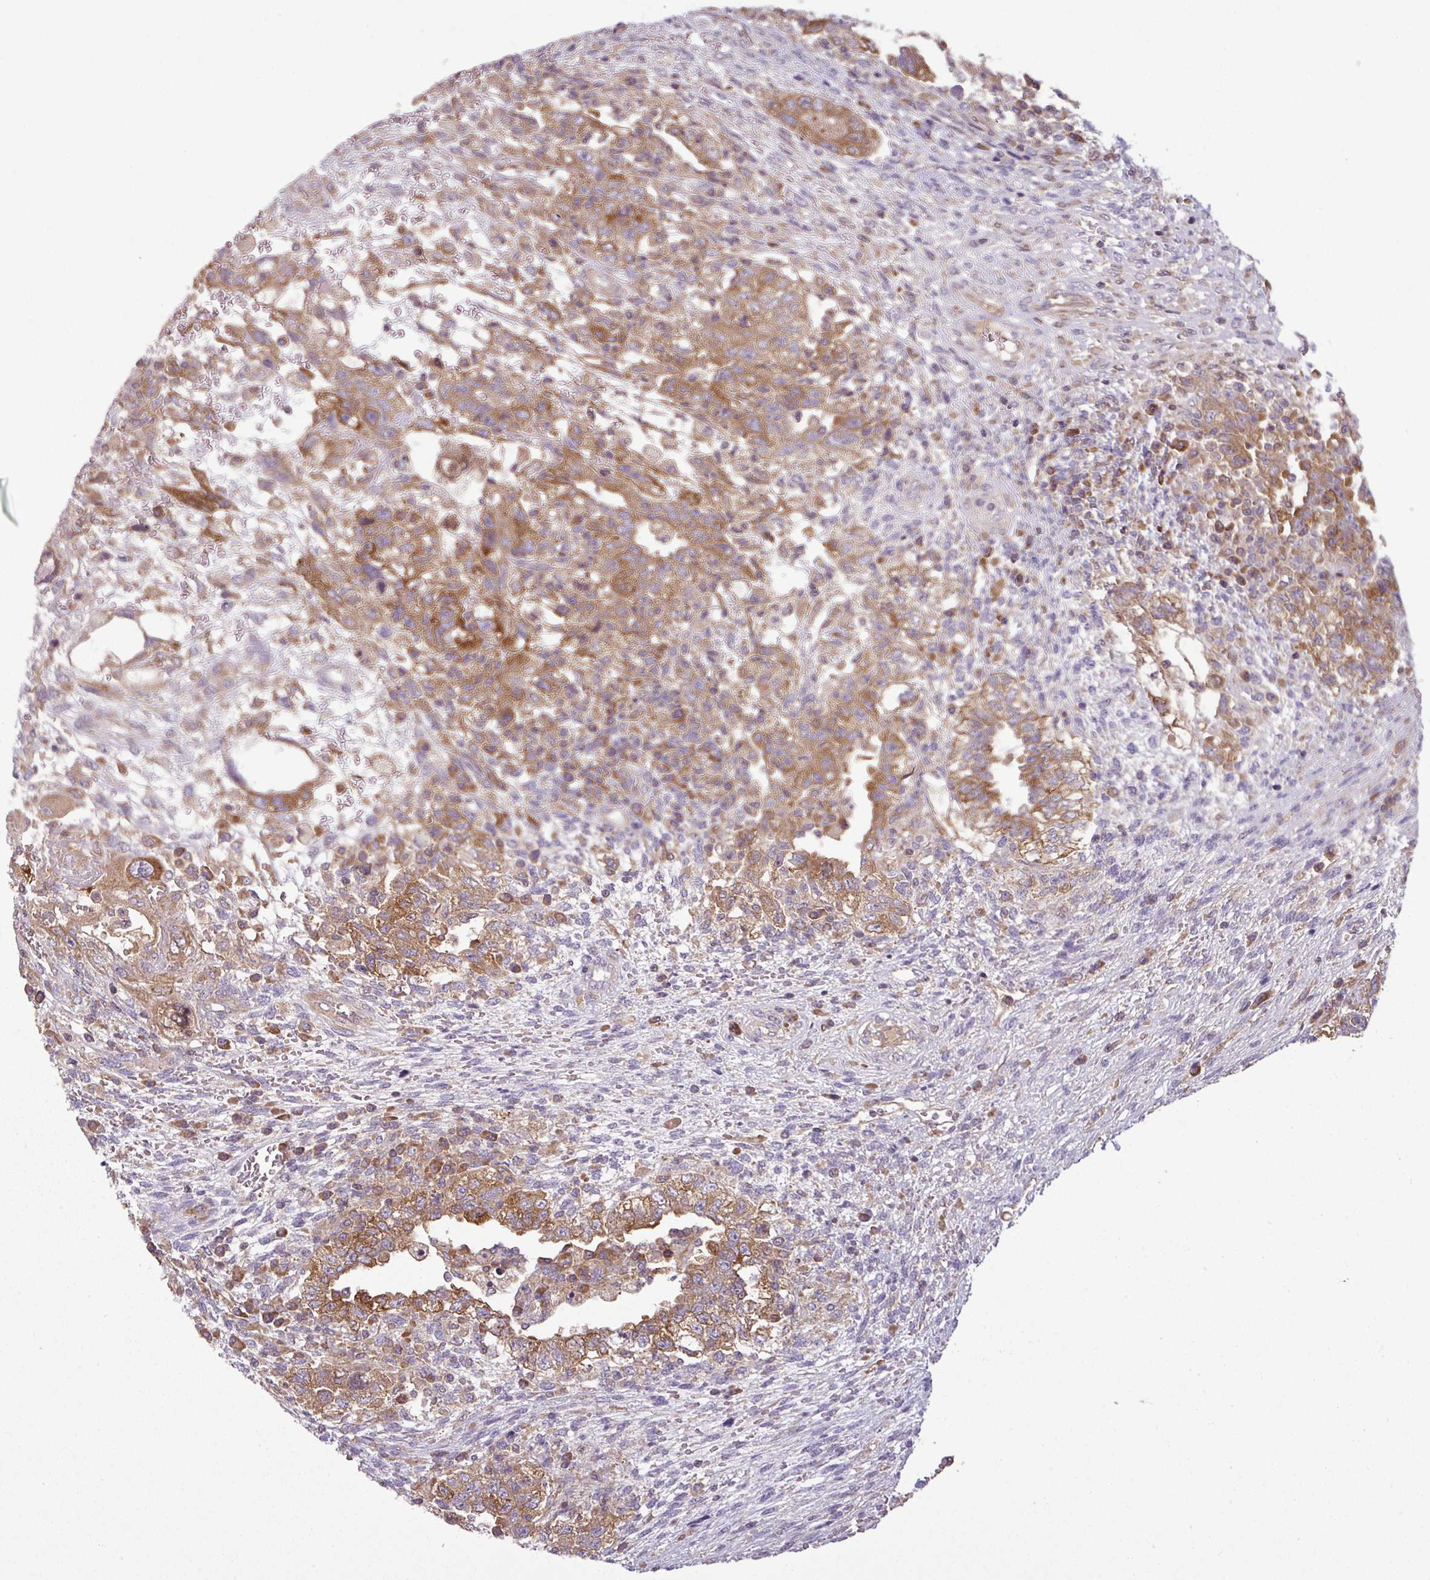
{"staining": {"intensity": "moderate", "quantity": ">75%", "location": "cytoplasmic/membranous"}, "tissue": "testis cancer", "cell_type": "Tumor cells", "image_type": "cancer", "snomed": [{"axis": "morphology", "description": "Carcinoma, Embryonal, NOS"}, {"axis": "topography", "description": "Testis"}], "caption": "IHC staining of testis cancer (embryonal carcinoma), which shows medium levels of moderate cytoplasmic/membranous positivity in approximately >75% of tumor cells indicating moderate cytoplasmic/membranous protein expression. The staining was performed using DAB (brown) for protein detection and nuclei were counterstained in hematoxylin (blue).", "gene": "LRRC74B", "patient": {"sex": "male", "age": 26}}